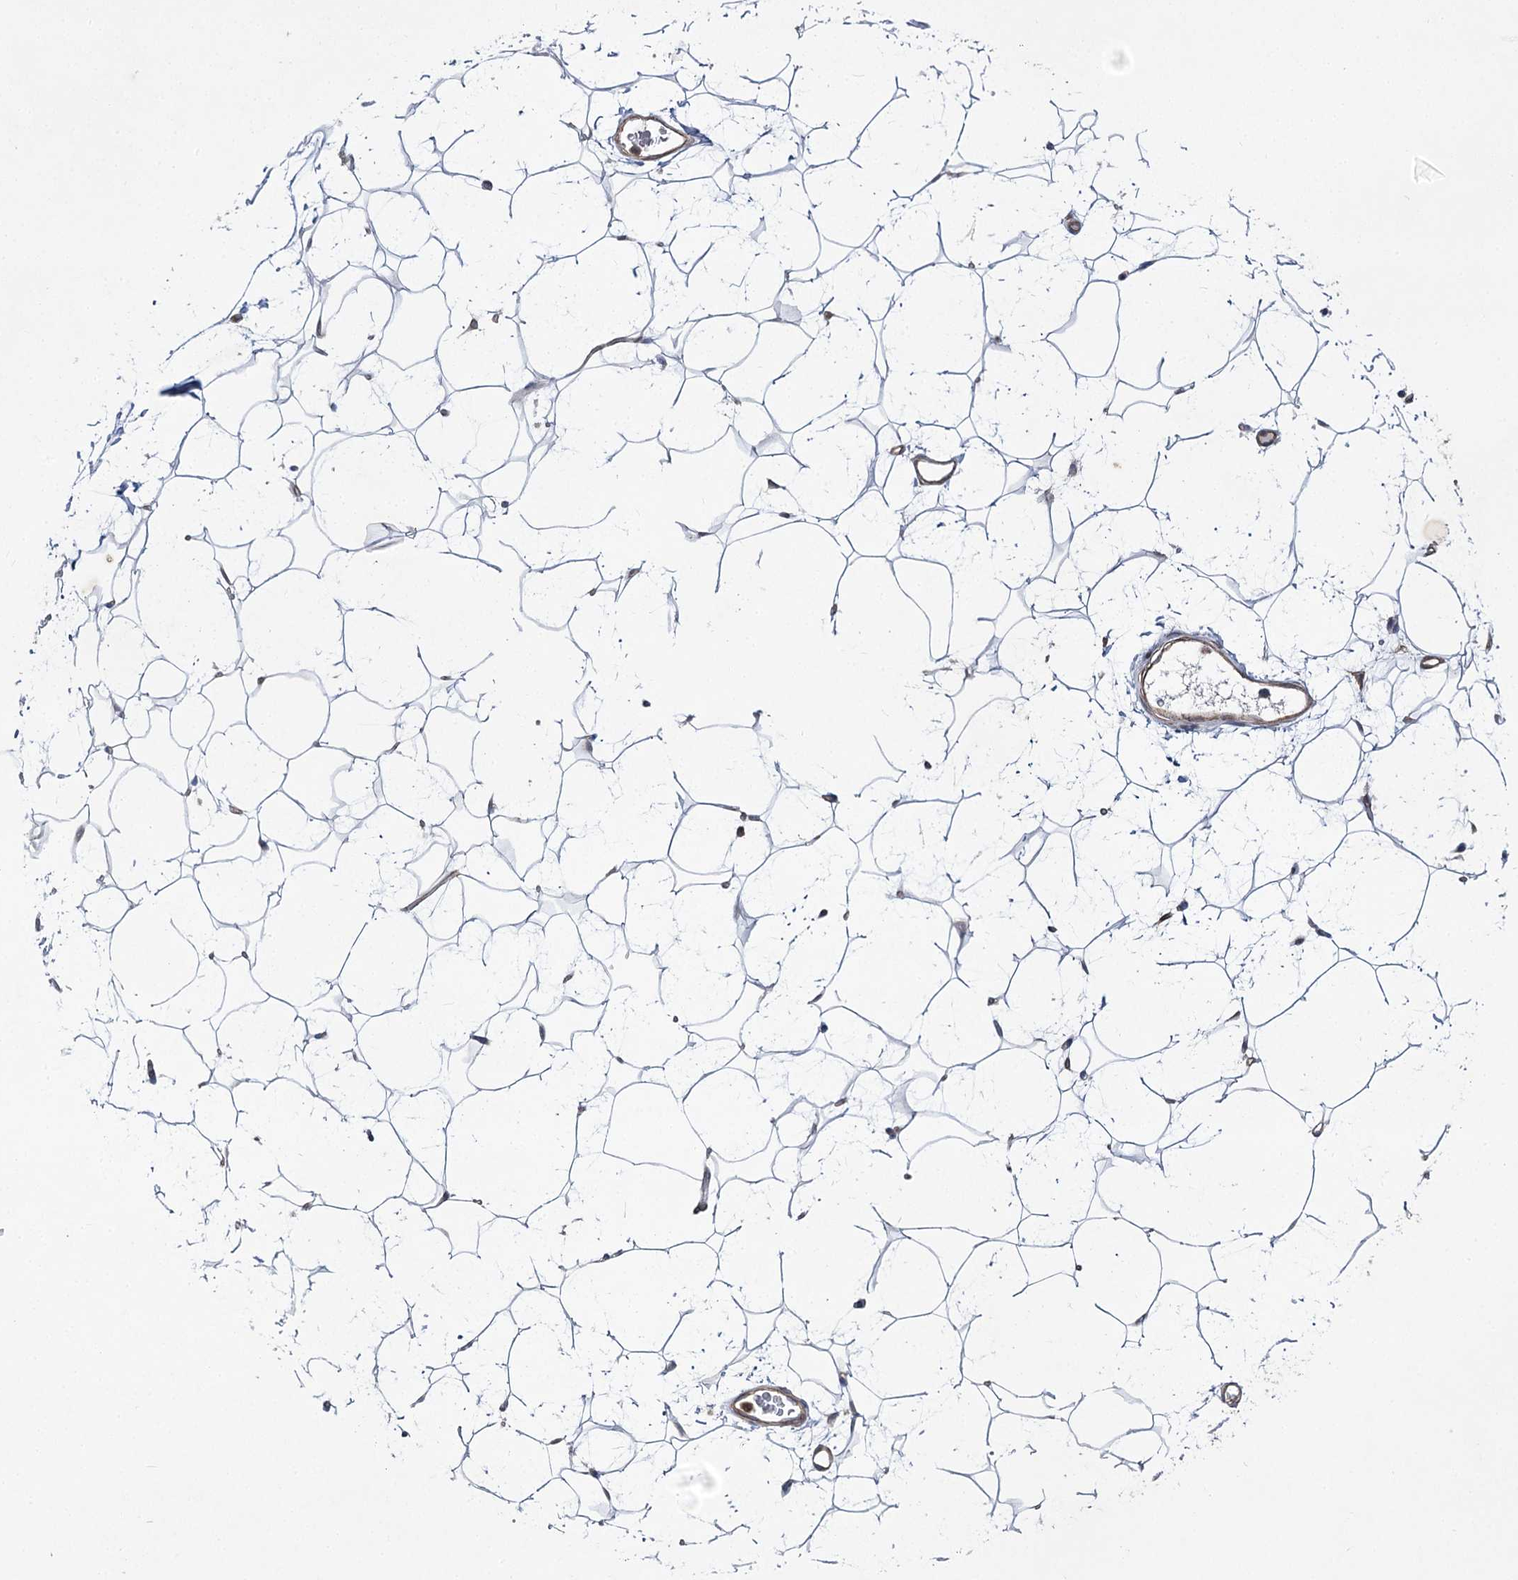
{"staining": {"intensity": "negative", "quantity": "none", "location": "none"}, "tissue": "adipose tissue", "cell_type": "Adipocytes", "image_type": "normal", "snomed": [{"axis": "morphology", "description": "Normal tissue, NOS"}, {"axis": "topography", "description": "Breast"}], "caption": "IHC photomicrograph of benign adipose tissue: human adipose tissue stained with DAB (3,3'-diaminobenzidine) displays no significant protein expression in adipocytes. Nuclei are stained in blue.", "gene": "SH3BP5L", "patient": {"sex": "female", "age": 26}}